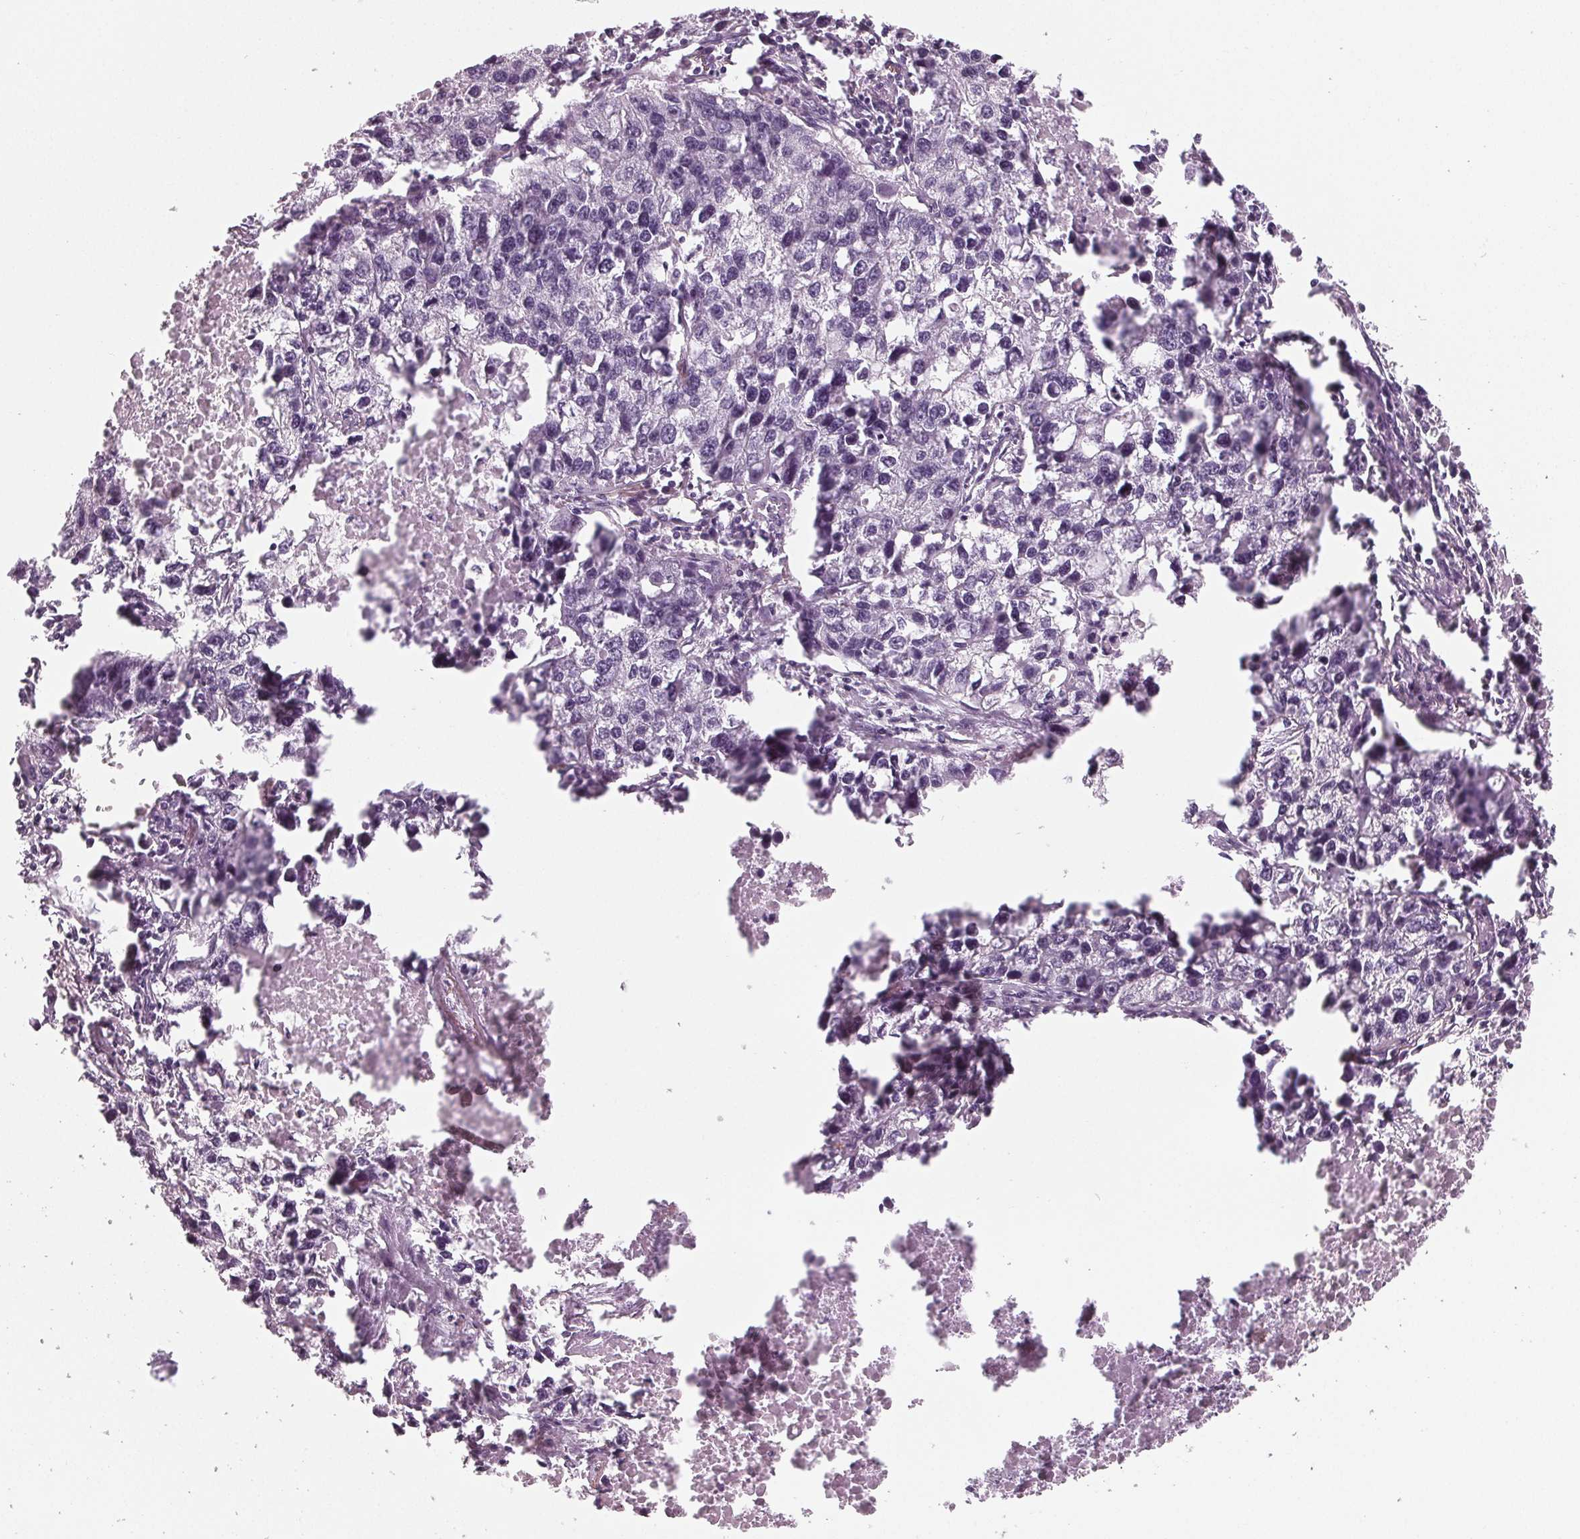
{"staining": {"intensity": "negative", "quantity": "none", "location": "none"}, "tissue": "lung cancer", "cell_type": "Tumor cells", "image_type": "cancer", "snomed": [{"axis": "morphology", "description": "Adenocarcinoma, NOS"}, {"axis": "topography", "description": "Lung"}], "caption": "The image demonstrates no staining of tumor cells in lung cancer. (Brightfield microscopy of DAB (3,3'-diaminobenzidine) immunohistochemistry (IHC) at high magnification).", "gene": "TNNC2", "patient": {"sex": "female", "age": 51}}